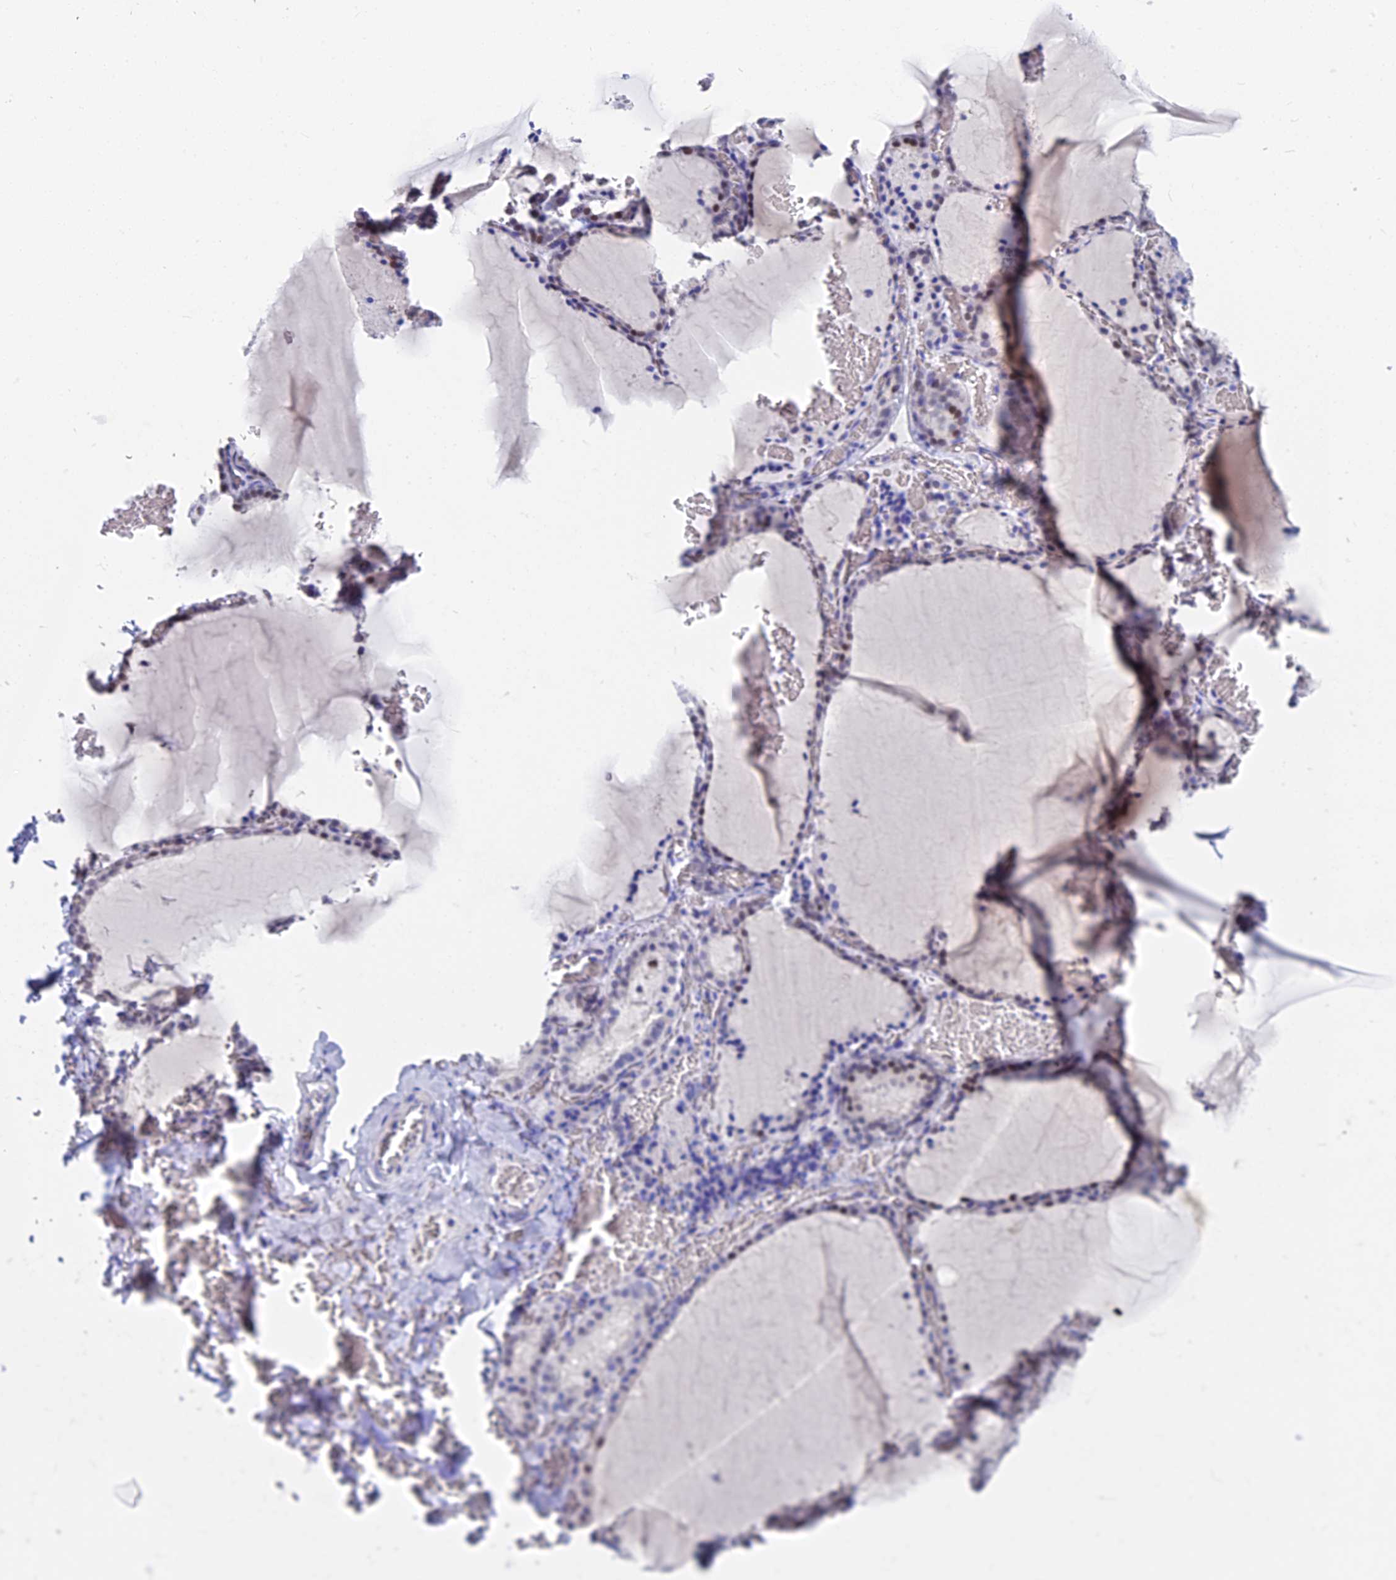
{"staining": {"intensity": "strong", "quantity": "<25%", "location": "nuclear"}, "tissue": "thyroid gland", "cell_type": "Glandular cells", "image_type": "normal", "snomed": [{"axis": "morphology", "description": "Normal tissue, NOS"}, {"axis": "topography", "description": "Thyroid gland"}], "caption": "High-magnification brightfield microscopy of normal thyroid gland stained with DAB (brown) and counterstained with hematoxylin (blue). glandular cells exhibit strong nuclear expression is identified in approximately<25% of cells.", "gene": "VPS33B", "patient": {"sex": "female", "age": 39}}